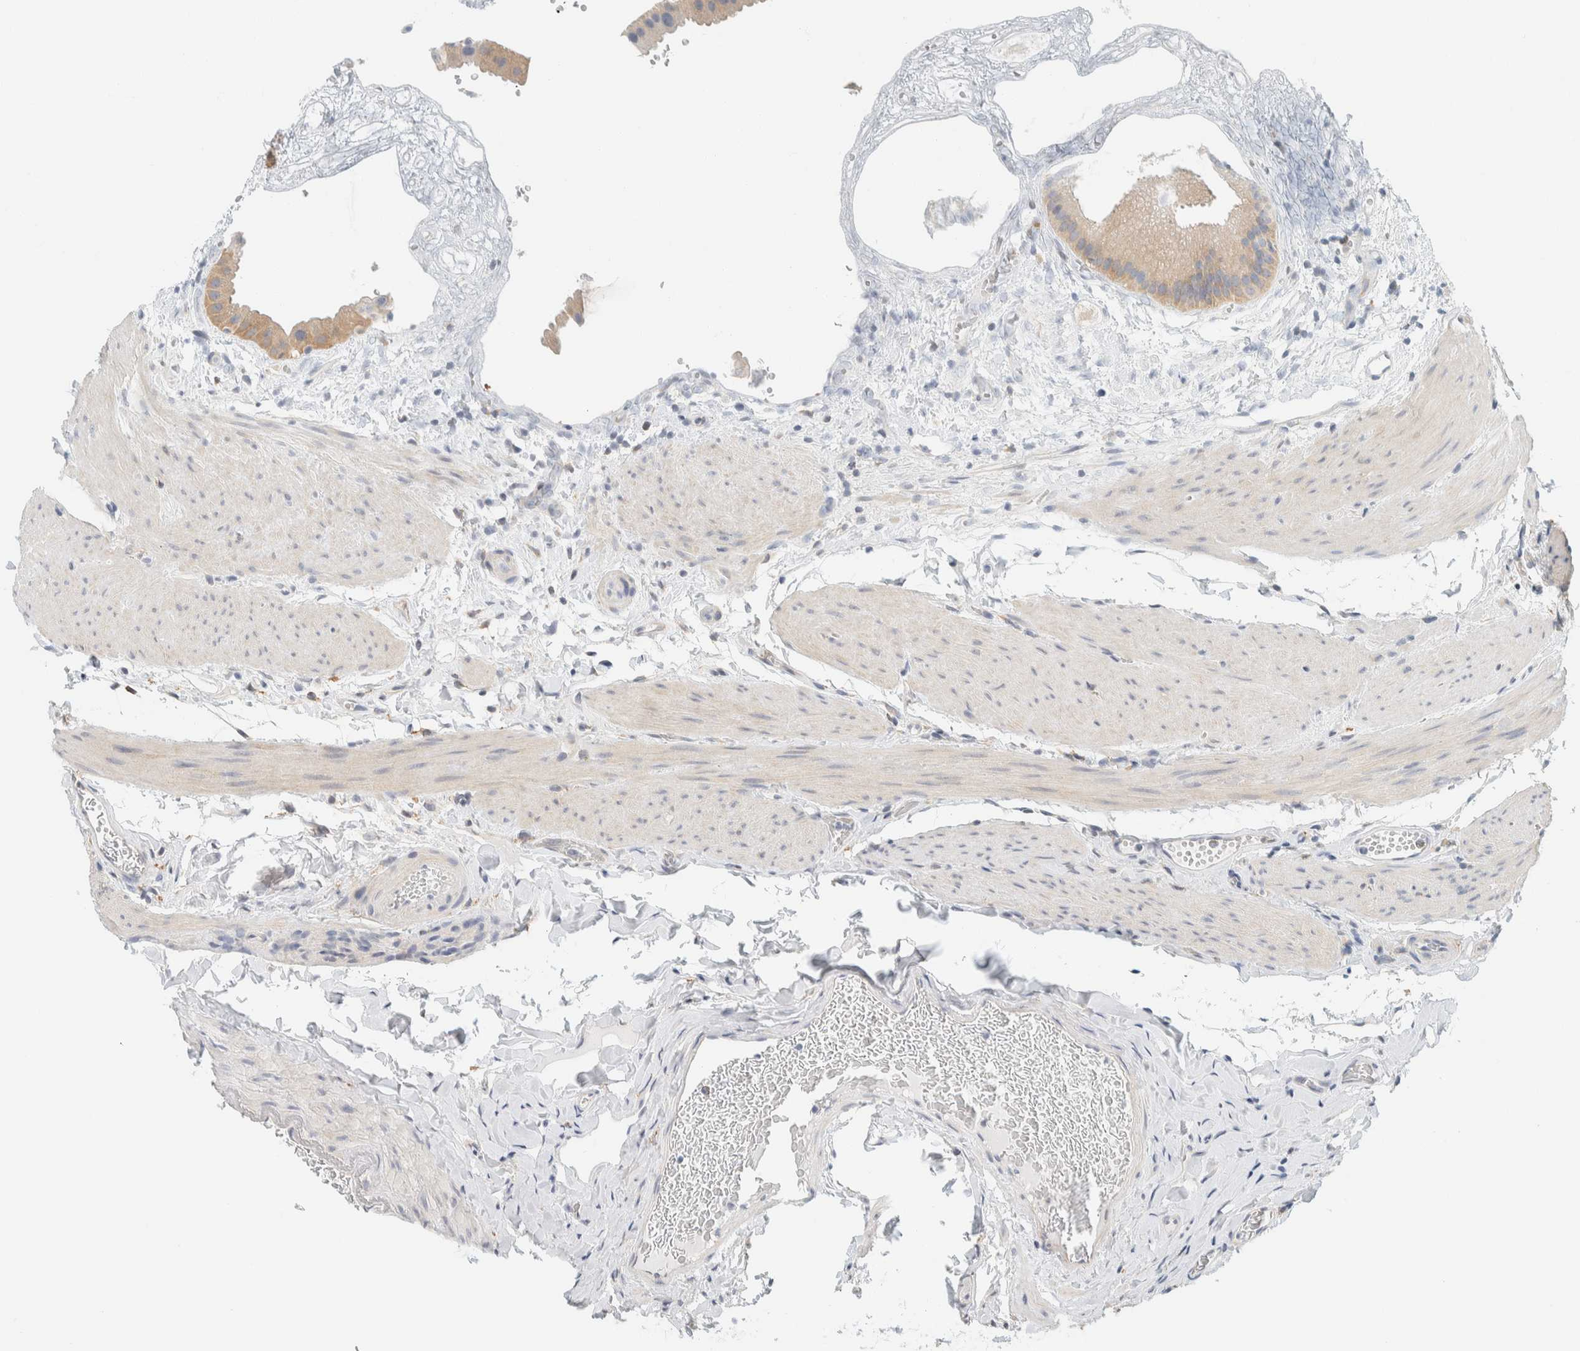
{"staining": {"intensity": "weak", "quantity": ">75%", "location": "cytoplasmic/membranous"}, "tissue": "gallbladder", "cell_type": "Glandular cells", "image_type": "normal", "snomed": [{"axis": "morphology", "description": "Normal tissue, NOS"}, {"axis": "topography", "description": "Gallbladder"}], "caption": "The immunohistochemical stain shows weak cytoplasmic/membranous positivity in glandular cells of benign gallbladder. The staining was performed using DAB, with brown indicating positive protein expression. Nuclei are stained blue with hematoxylin.", "gene": "AARSD1", "patient": {"sex": "female", "age": 64}}